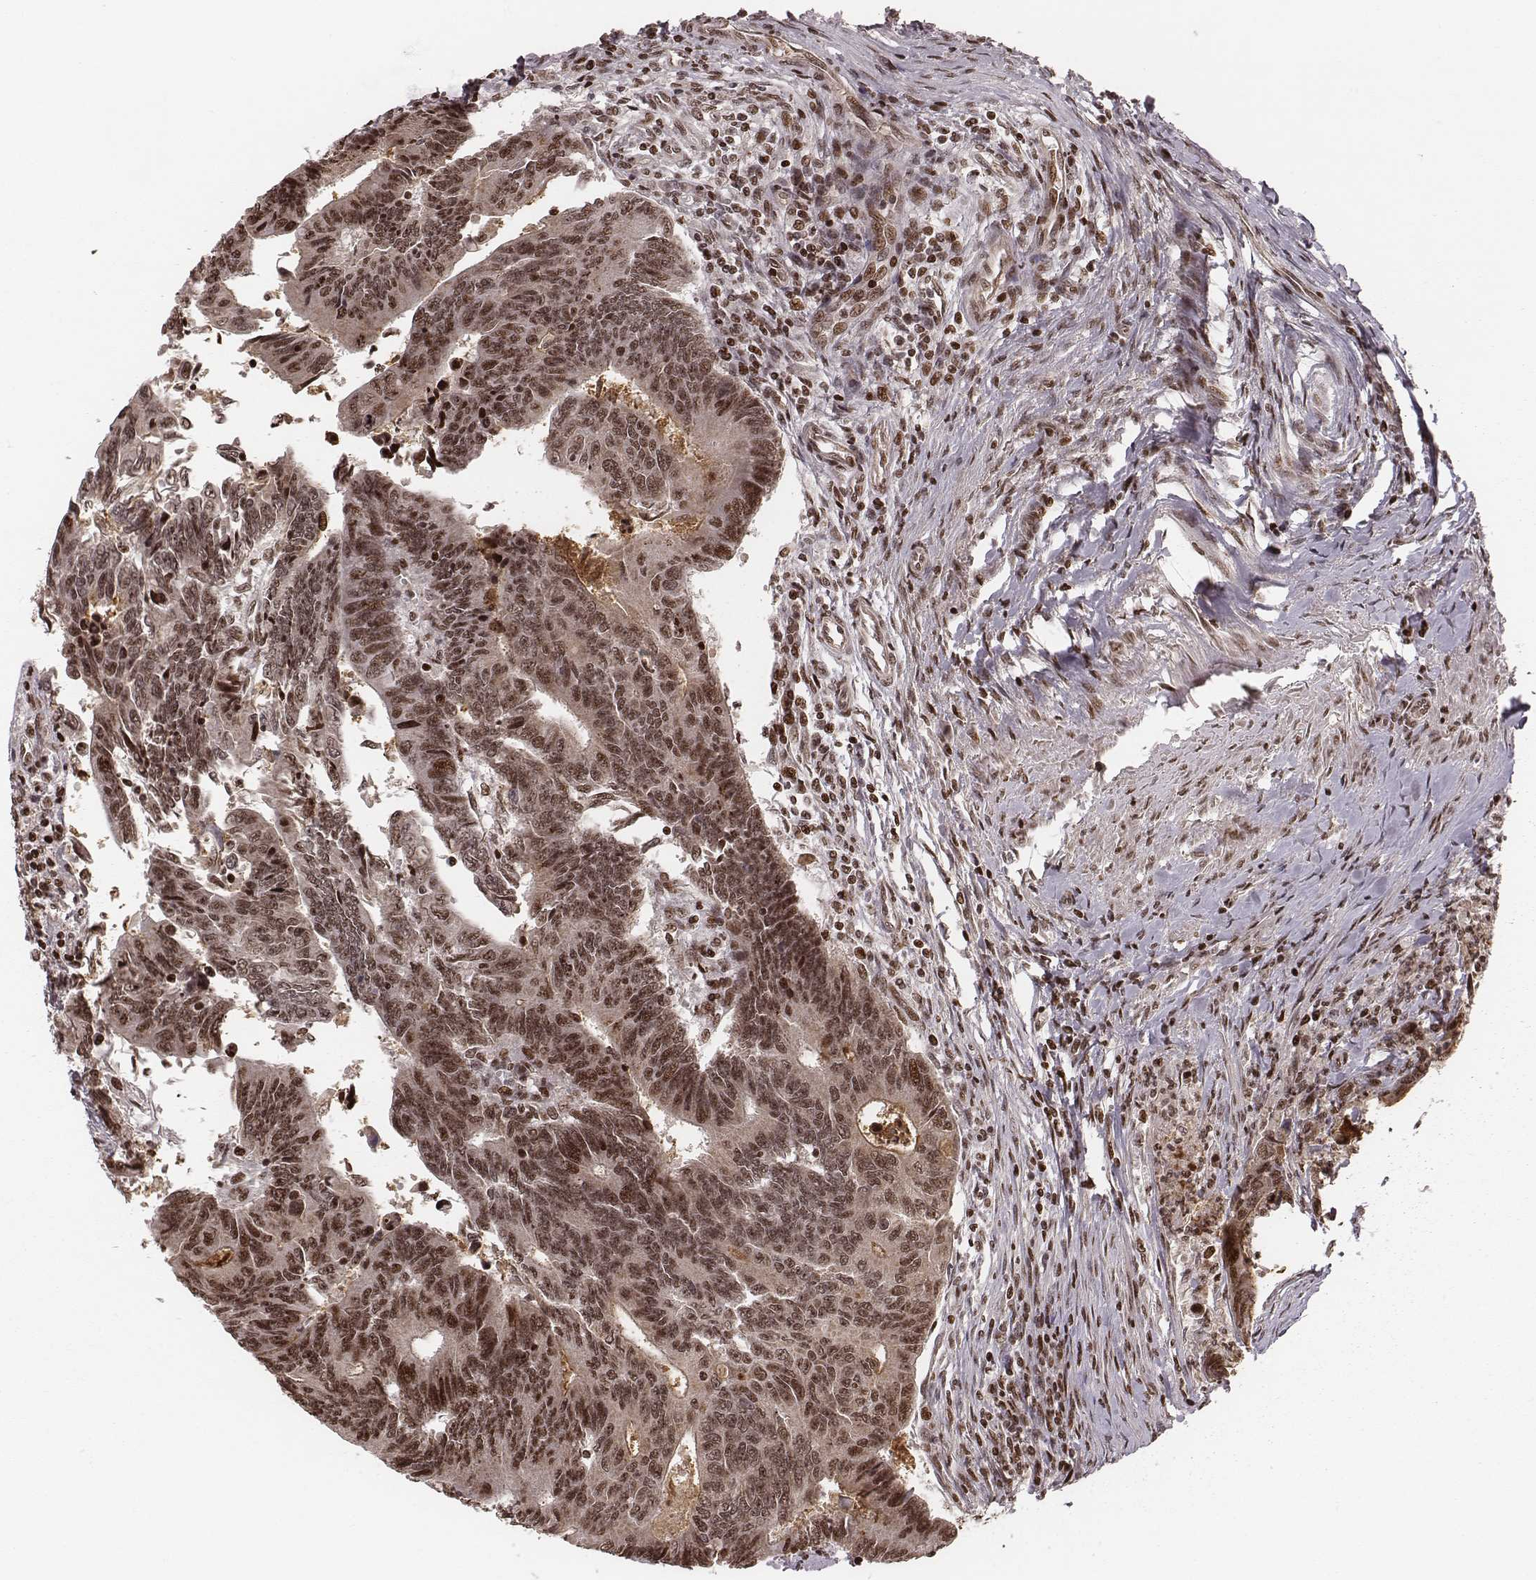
{"staining": {"intensity": "moderate", "quantity": ">75%", "location": "cytoplasmic/membranous,nuclear"}, "tissue": "colorectal cancer", "cell_type": "Tumor cells", "image_type": "cancer", "snomed": [{"axis": "morphology", "description": "Adenocarcinoma, NOS"}, {"axis": "topography", "description": "Colon"}], "caption": "Approximately >75% of tumor cells in colorectal cancer (adenocarcinoma) display moderate cytoplasmic/membranous and nuclear protein staining as visualized by brown immunohistochemical staining.", "gene": "VRK3", "patient": {"sex": "female", "age": 67}}